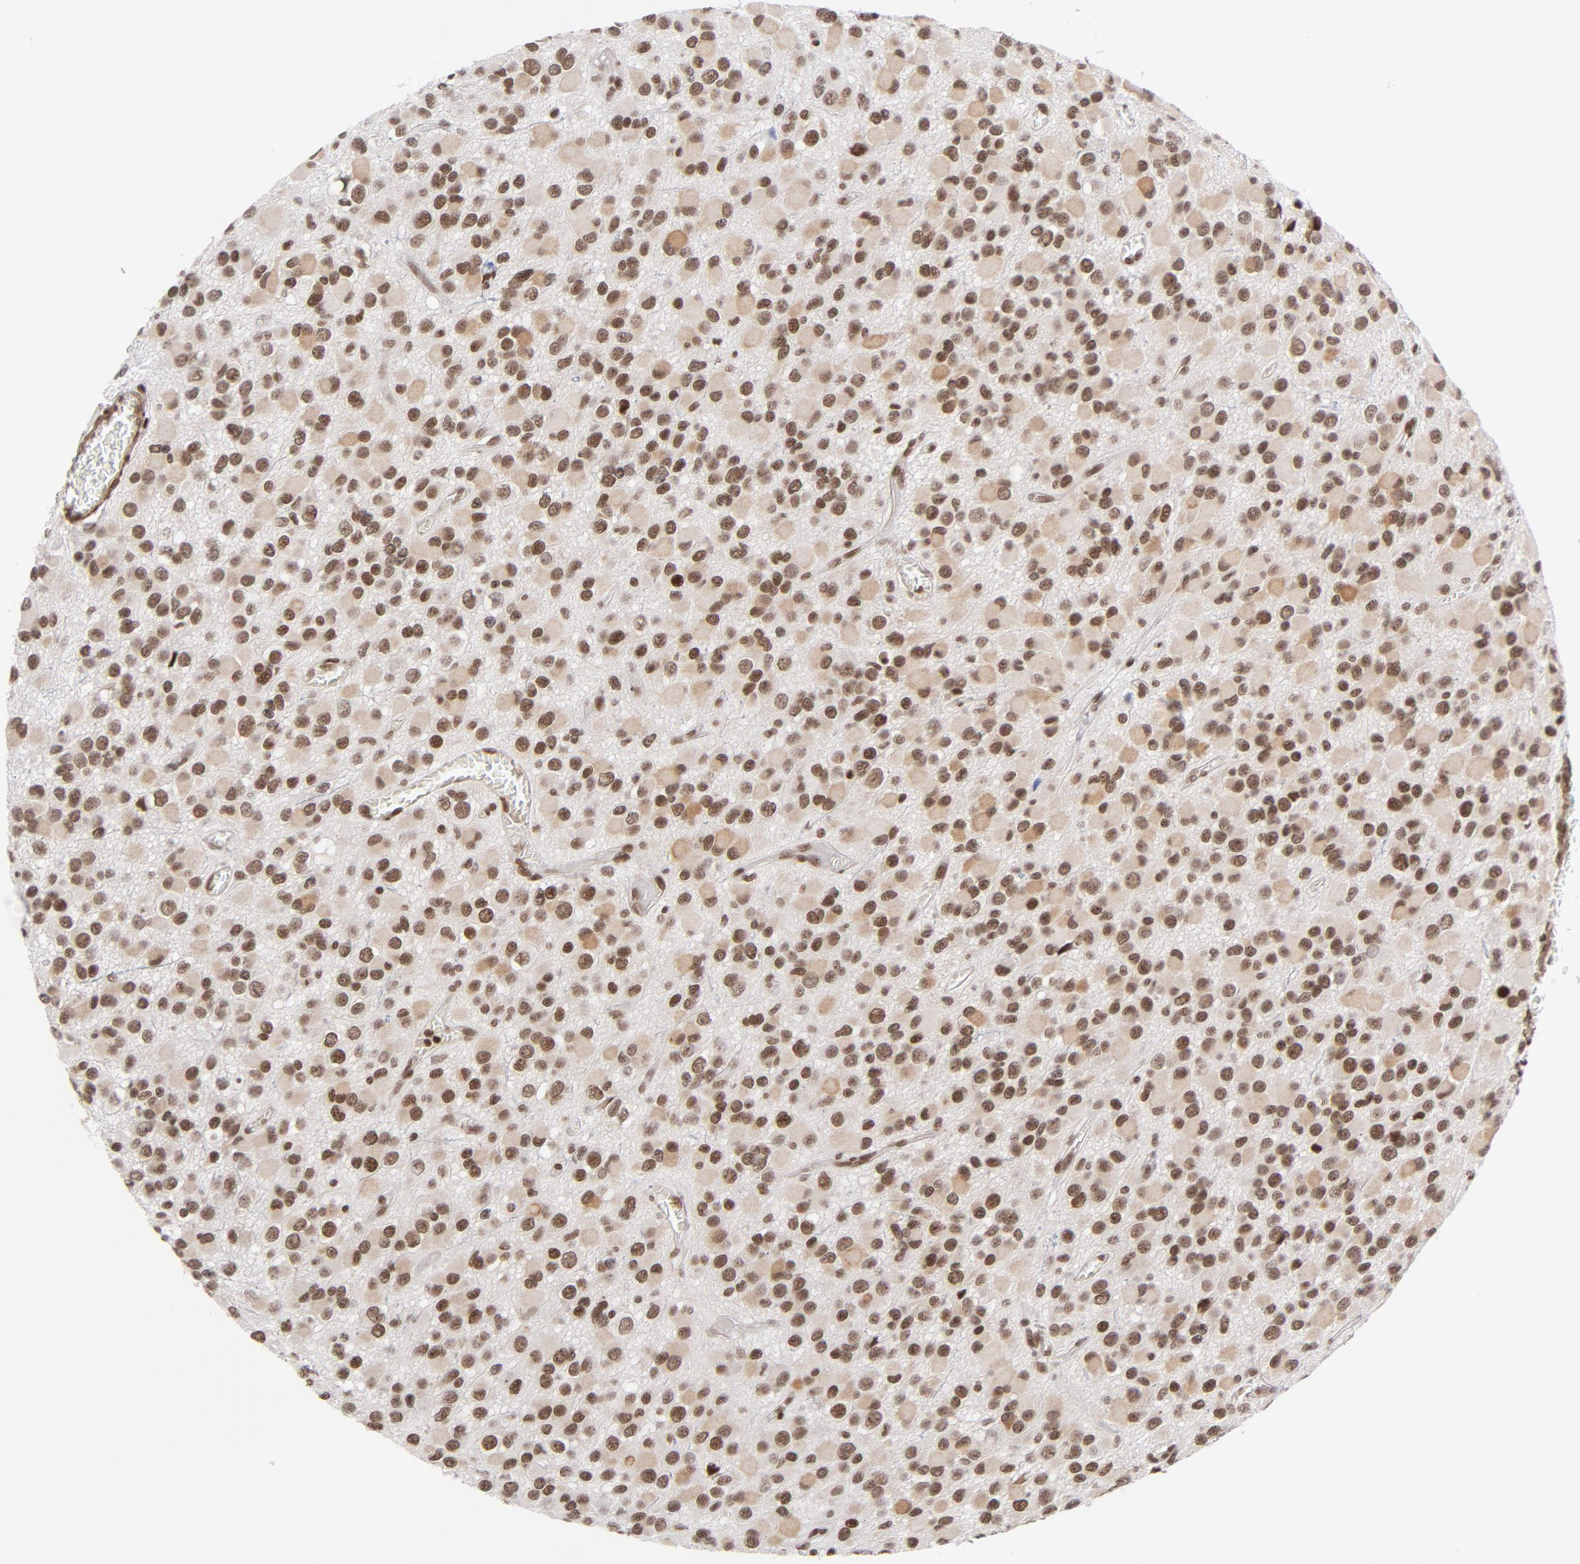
{"staining": {"intensity": "strong", "quantity": ">75%", "location": "nuclear"}, "tissue": "glioma", "cell_type": "Tumor cells", "image_type": "cancer", "snomed": [{"axis": "morphology", "description": "Glioma, malignant, Low grade"}, {"axis": "topography", "description": "Brain"}], "caption": "A photomicrograph showing strong nuclear expression in approximately >75% of tumor cells in low-grade glioma (malignant), as visualized by brown immunohistochemical staining.", "gene": "CTCF", "patient": {"sex": "male", "age": 42}}